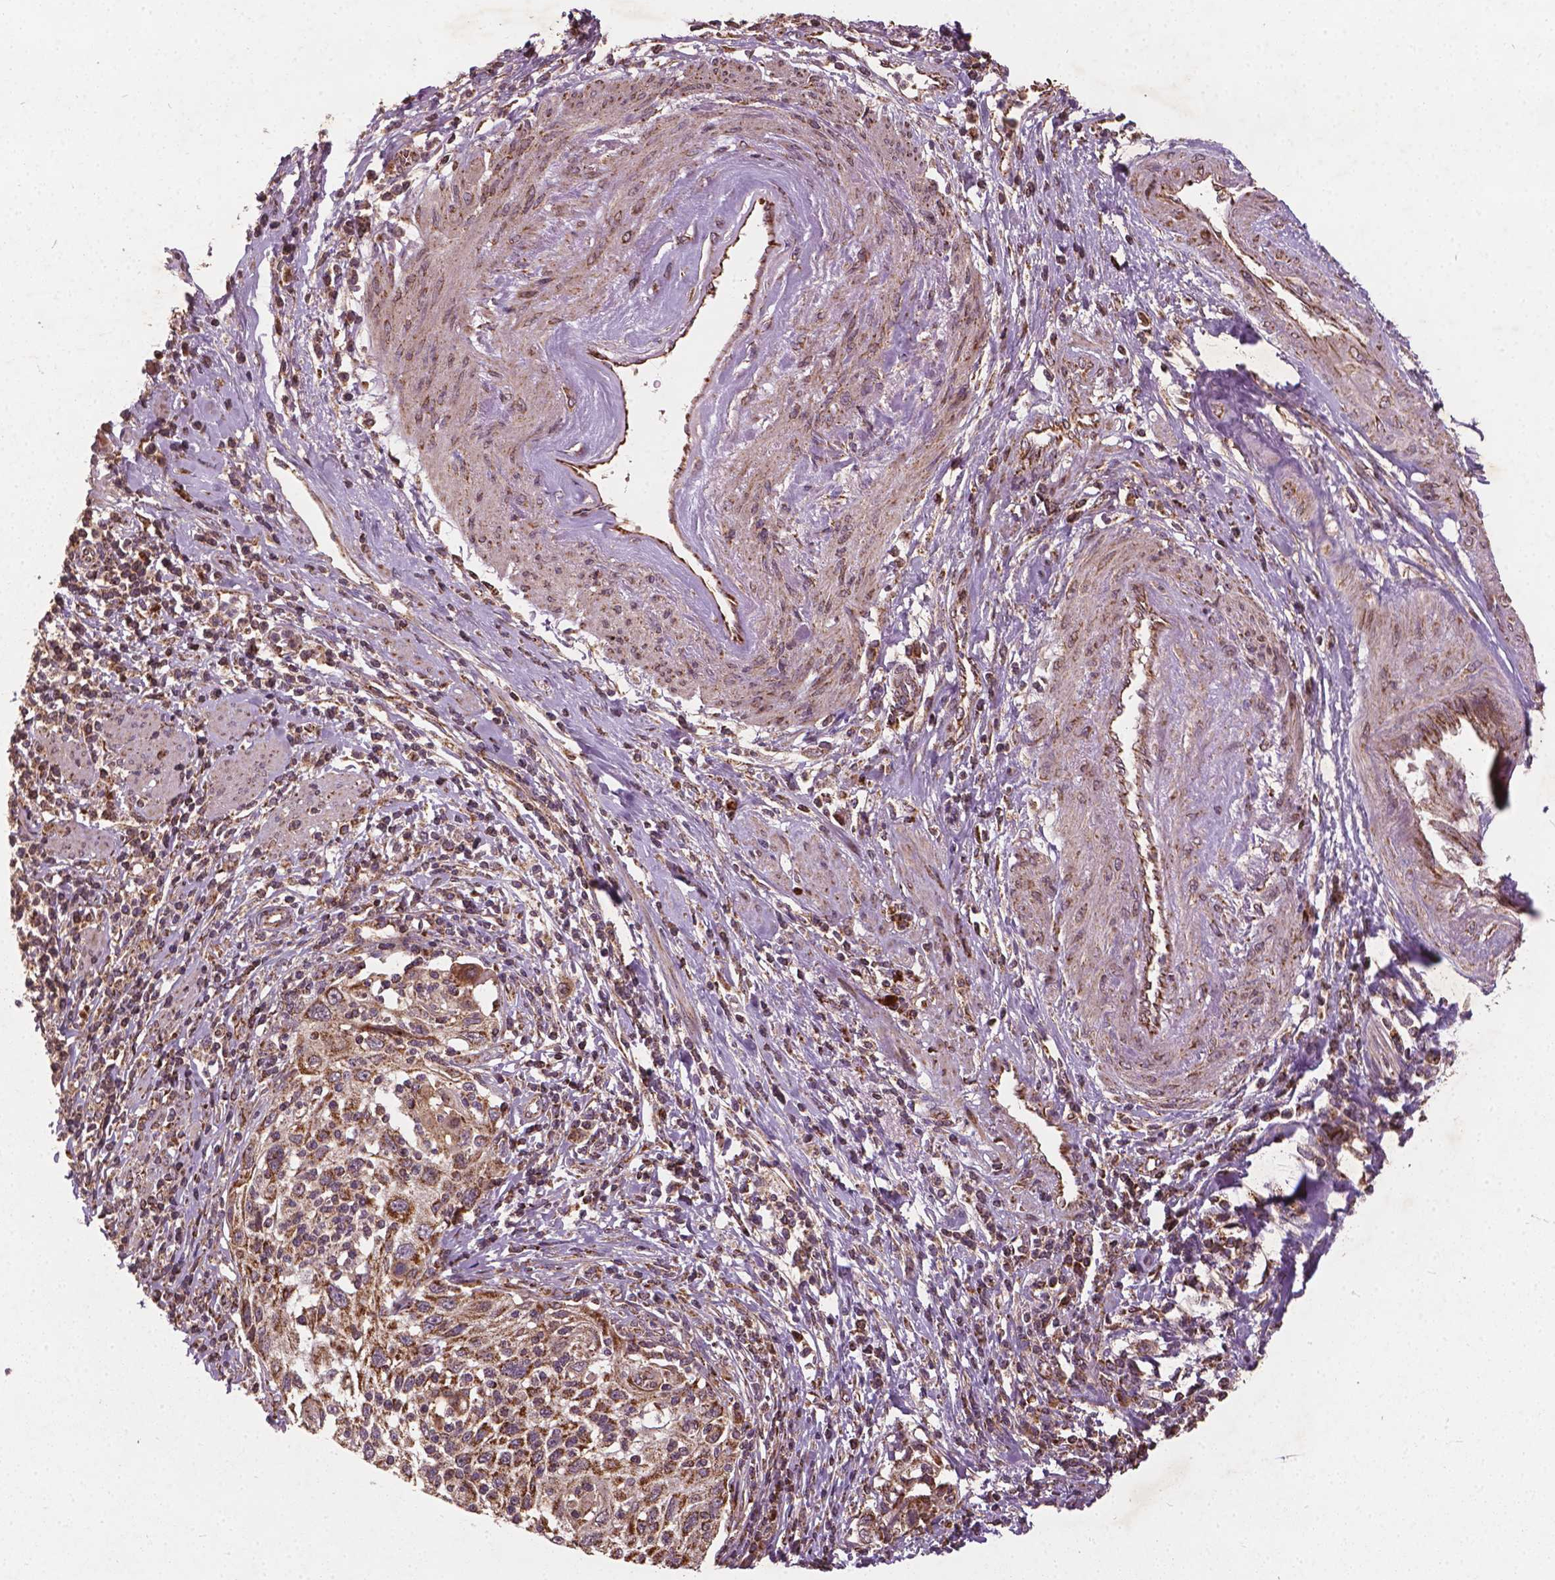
{"staining": {"intensity": "moderate", "quantity": ">75%", "location": "cytoplasmic/membranous"}, "tissue": "cervical cancer", "cell_type": "Tumor cells", "image_type": "cancer", "snomed": [{"axis": "morphology", "description": "Squamous cell carcinoma, NOS"}, {"axis": "topography", "description": "Cervix"}], "caption": "Cervical squamous cell carcinoma was stained to show a protein in brown. There is medium levels of moderate cytoplasmic/membranous positivity in approximately >75% of tumor cells.", "gene": "UBXN2A", "patient": {"sex": "female", "age": 70}}